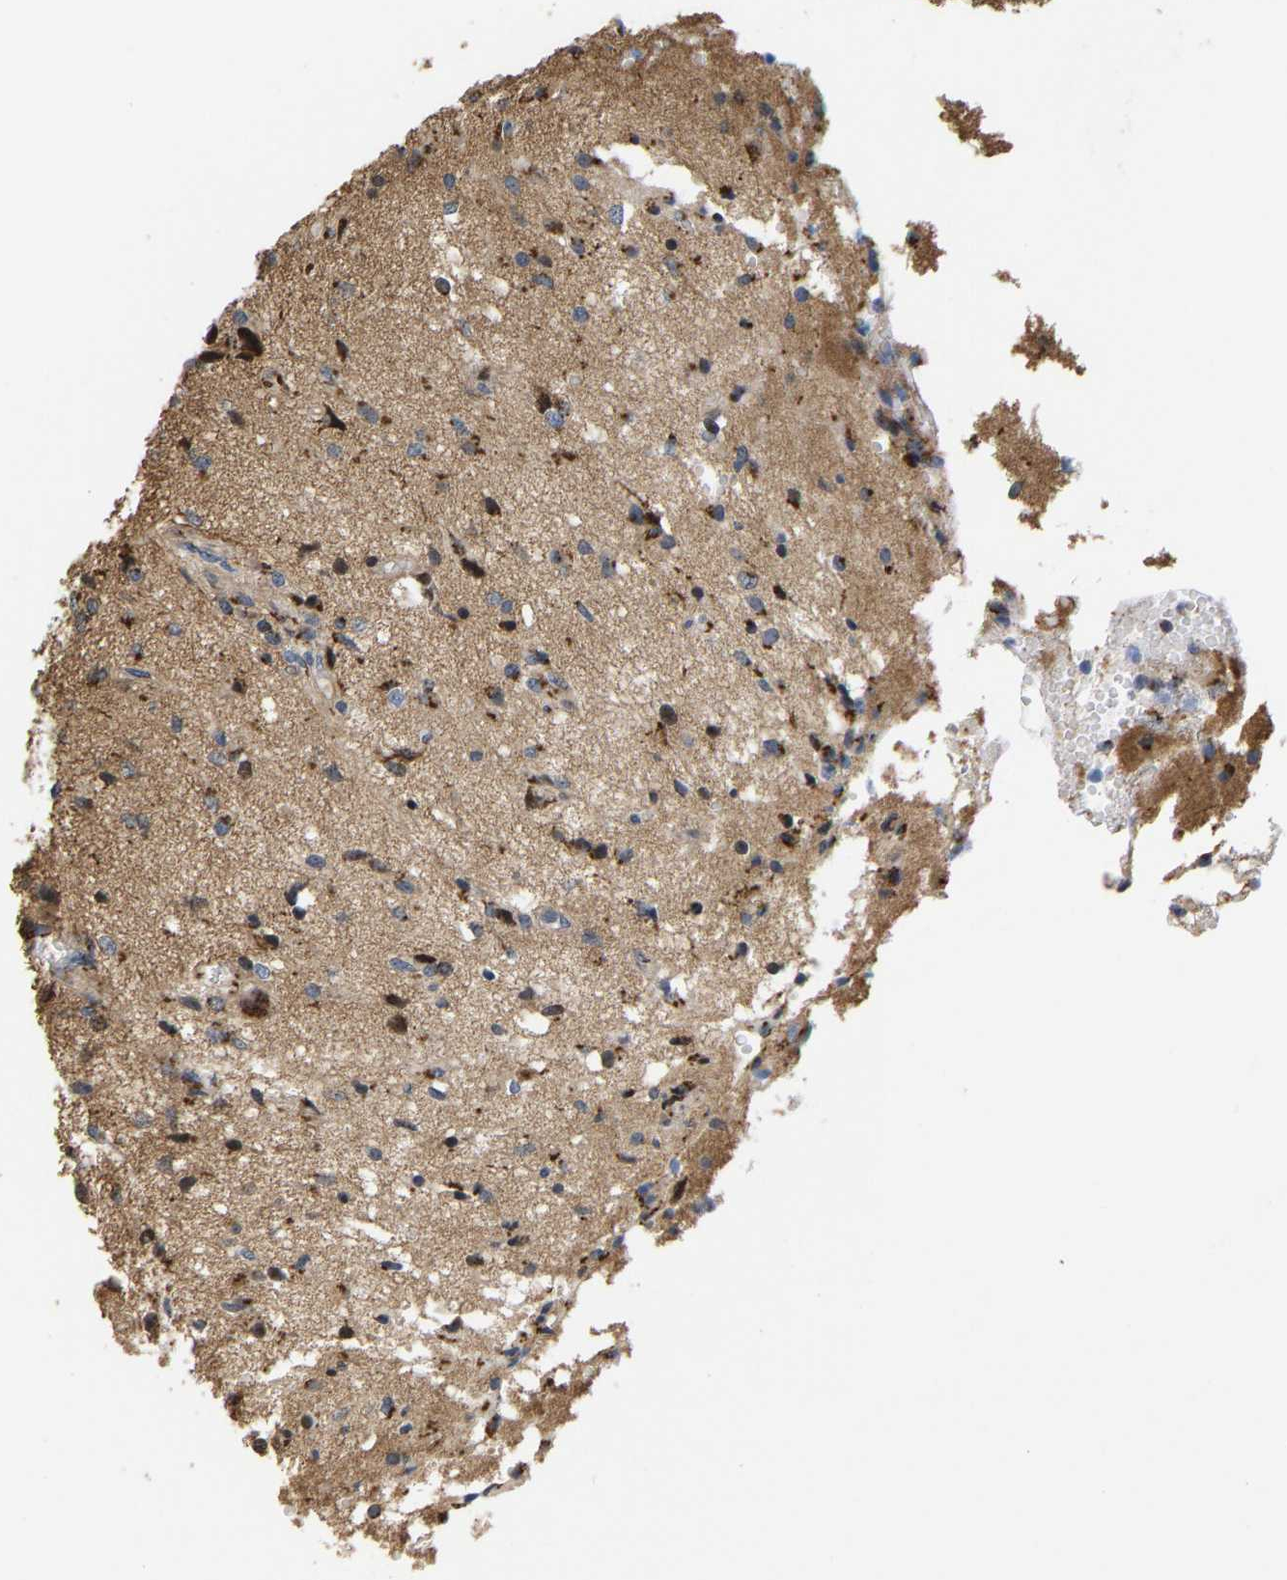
{"staining": {"intensity": "moderate", "quantity": ">75%", "location": "cytoplasmic/membranous"}, "tissue": "glioma", "cell_type": "Tumor cells", "image_type": "cancer", "snomed": [{"axis": "morphology", "description": "Glioma, malignant, High grade"}, {"axis": "topography", "description": "Brain"}], "caption": "Immunohistochemical staining of high-grade glioma (malignant) shows medium levels of moderate cytoplasmic/membranous expression in about >75% of tumor cells.", "gene": "YIPF4", "patient": {"sex": "female", "age": 59}}